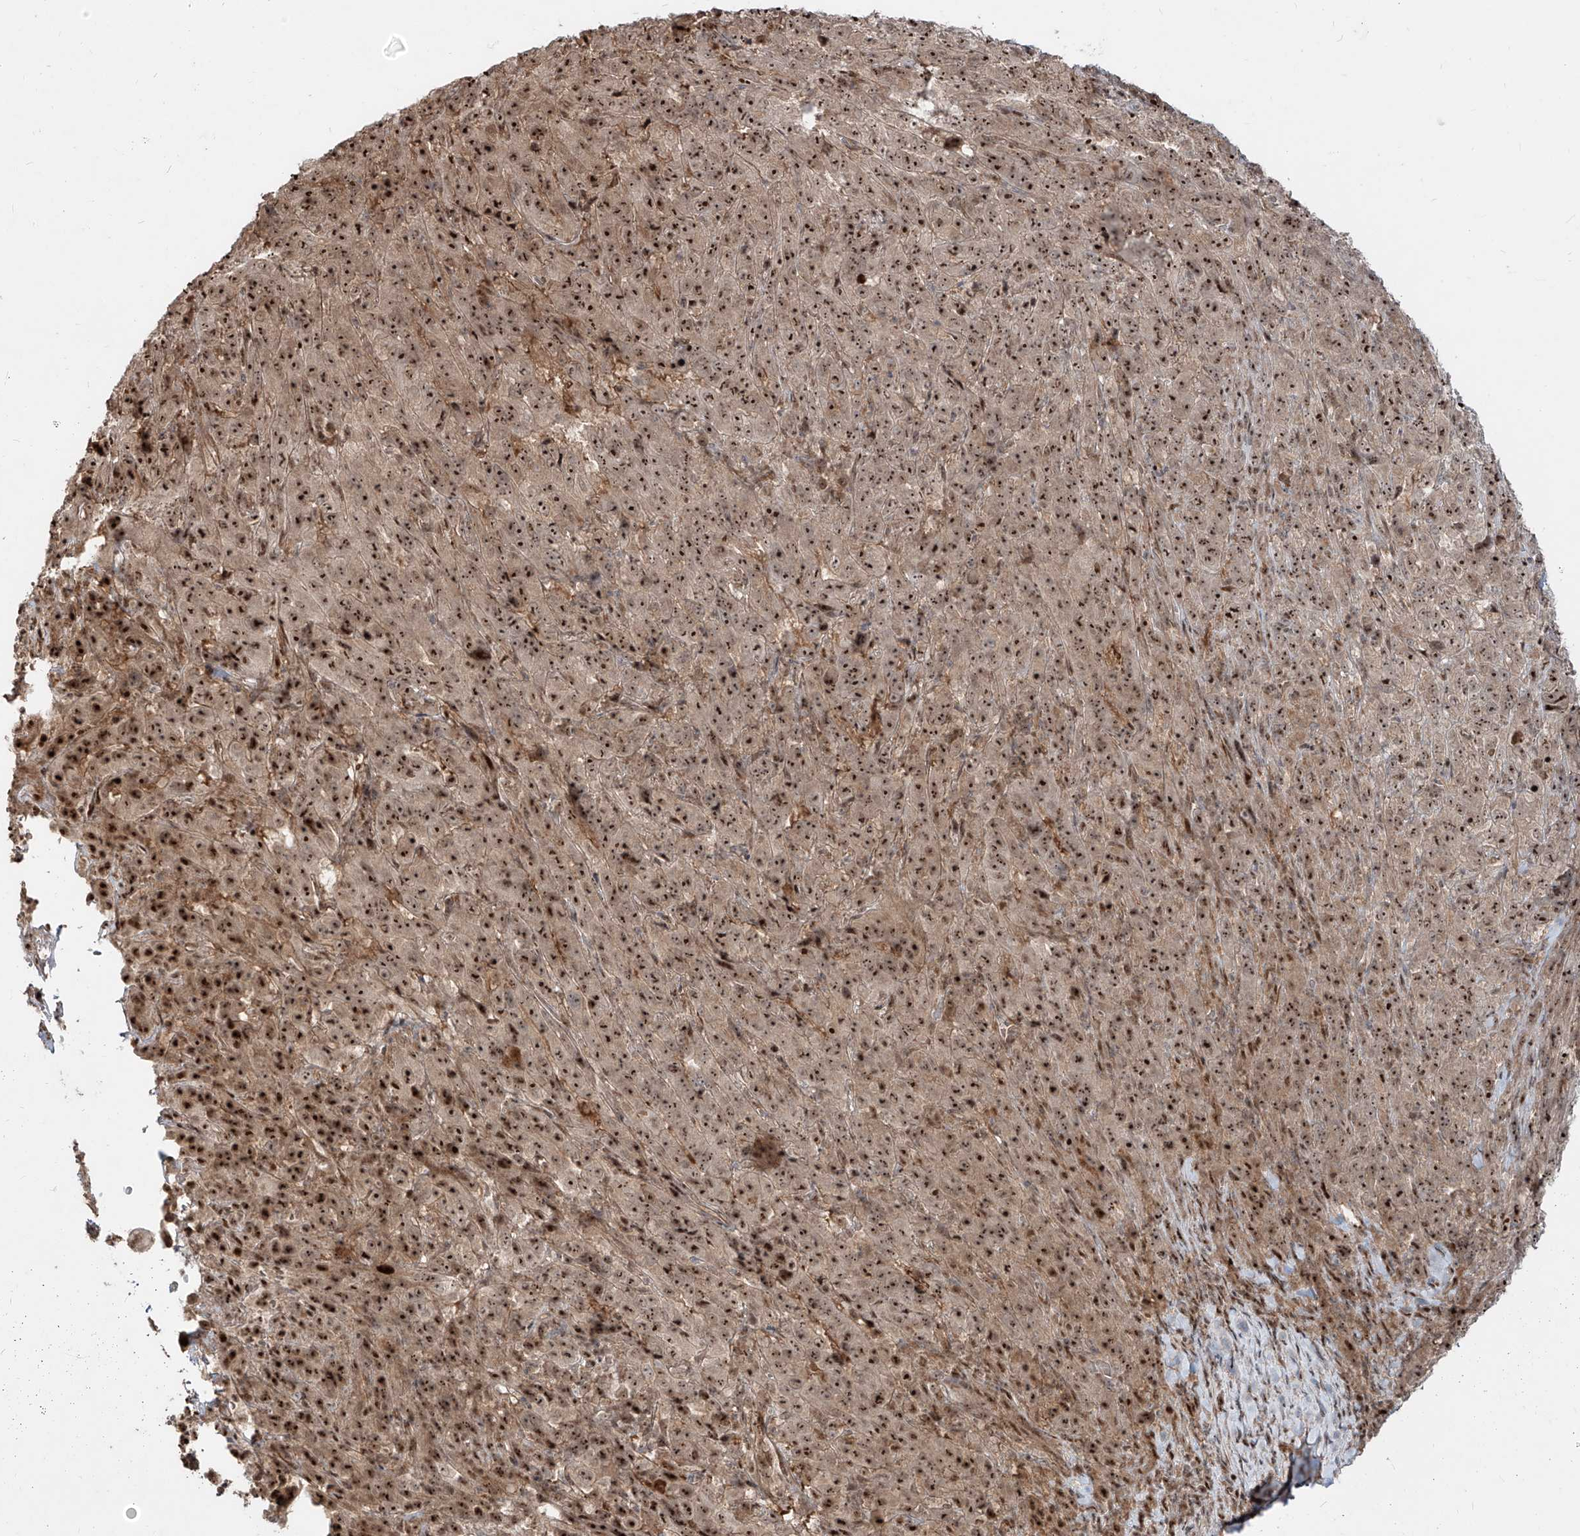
{"staining": {"intensity": "strong", "quantity": ">75%", "location": "cytoplasmic/membranous,nuclear"}, "tissue": "pancreatic cancer", "cell_type": "Tumor cells", "image_type": "cancer", "snomed": [{"axis": "morphology", "description": "Adenocarcinoma, NOS"}, {"axis": "topography", "description": "Pancreas"}], "caption": "Pancreatic adenocarcinoma was stained to show a protein in brown. There is high levels of strong cytoplasmic/membranous and nuclear expression in about >75% of tumor cells.", "gene": "ZNF710", "patient": {"sex": "male", "age": 63}}